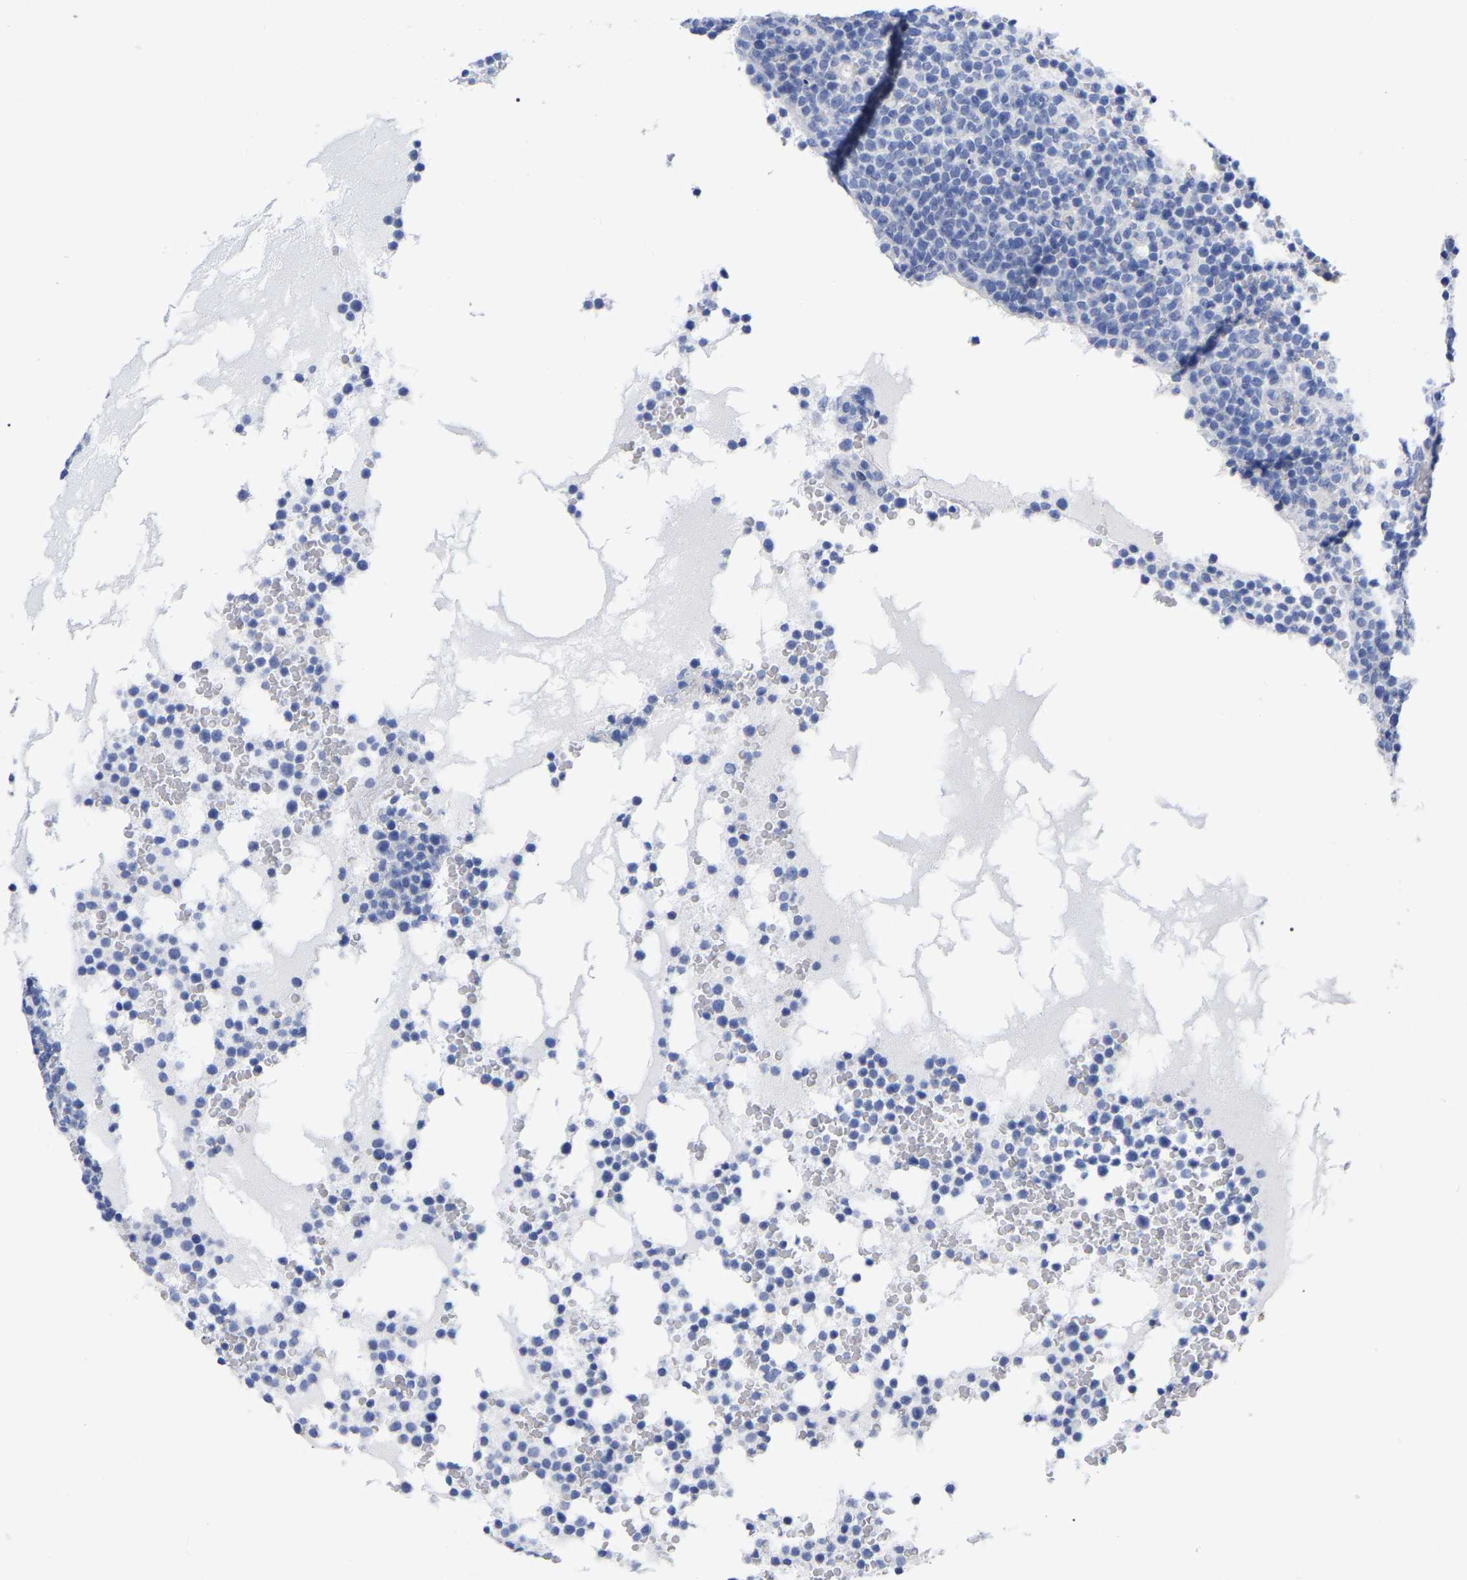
{"staining": {"intensity": "negative", "quantity": "none", "location": "none"}, "tissue": "lymphoma", "cell_type": "Tumor cells", "image_type": "cancer", "snomed": [{"axis": "morphology", "description": "Malignant lymphoma, non-Hodgkin's type, High grade"}, {"axis": "topography", "description": "Lymph node"}], "caption": "Immunohistochemistry image of lymphoma stained for a protein (brown), which exhibits no staining in tumor cells.", "gene": "ANXA13", "patient": {"sex": "male", "age": 61}}